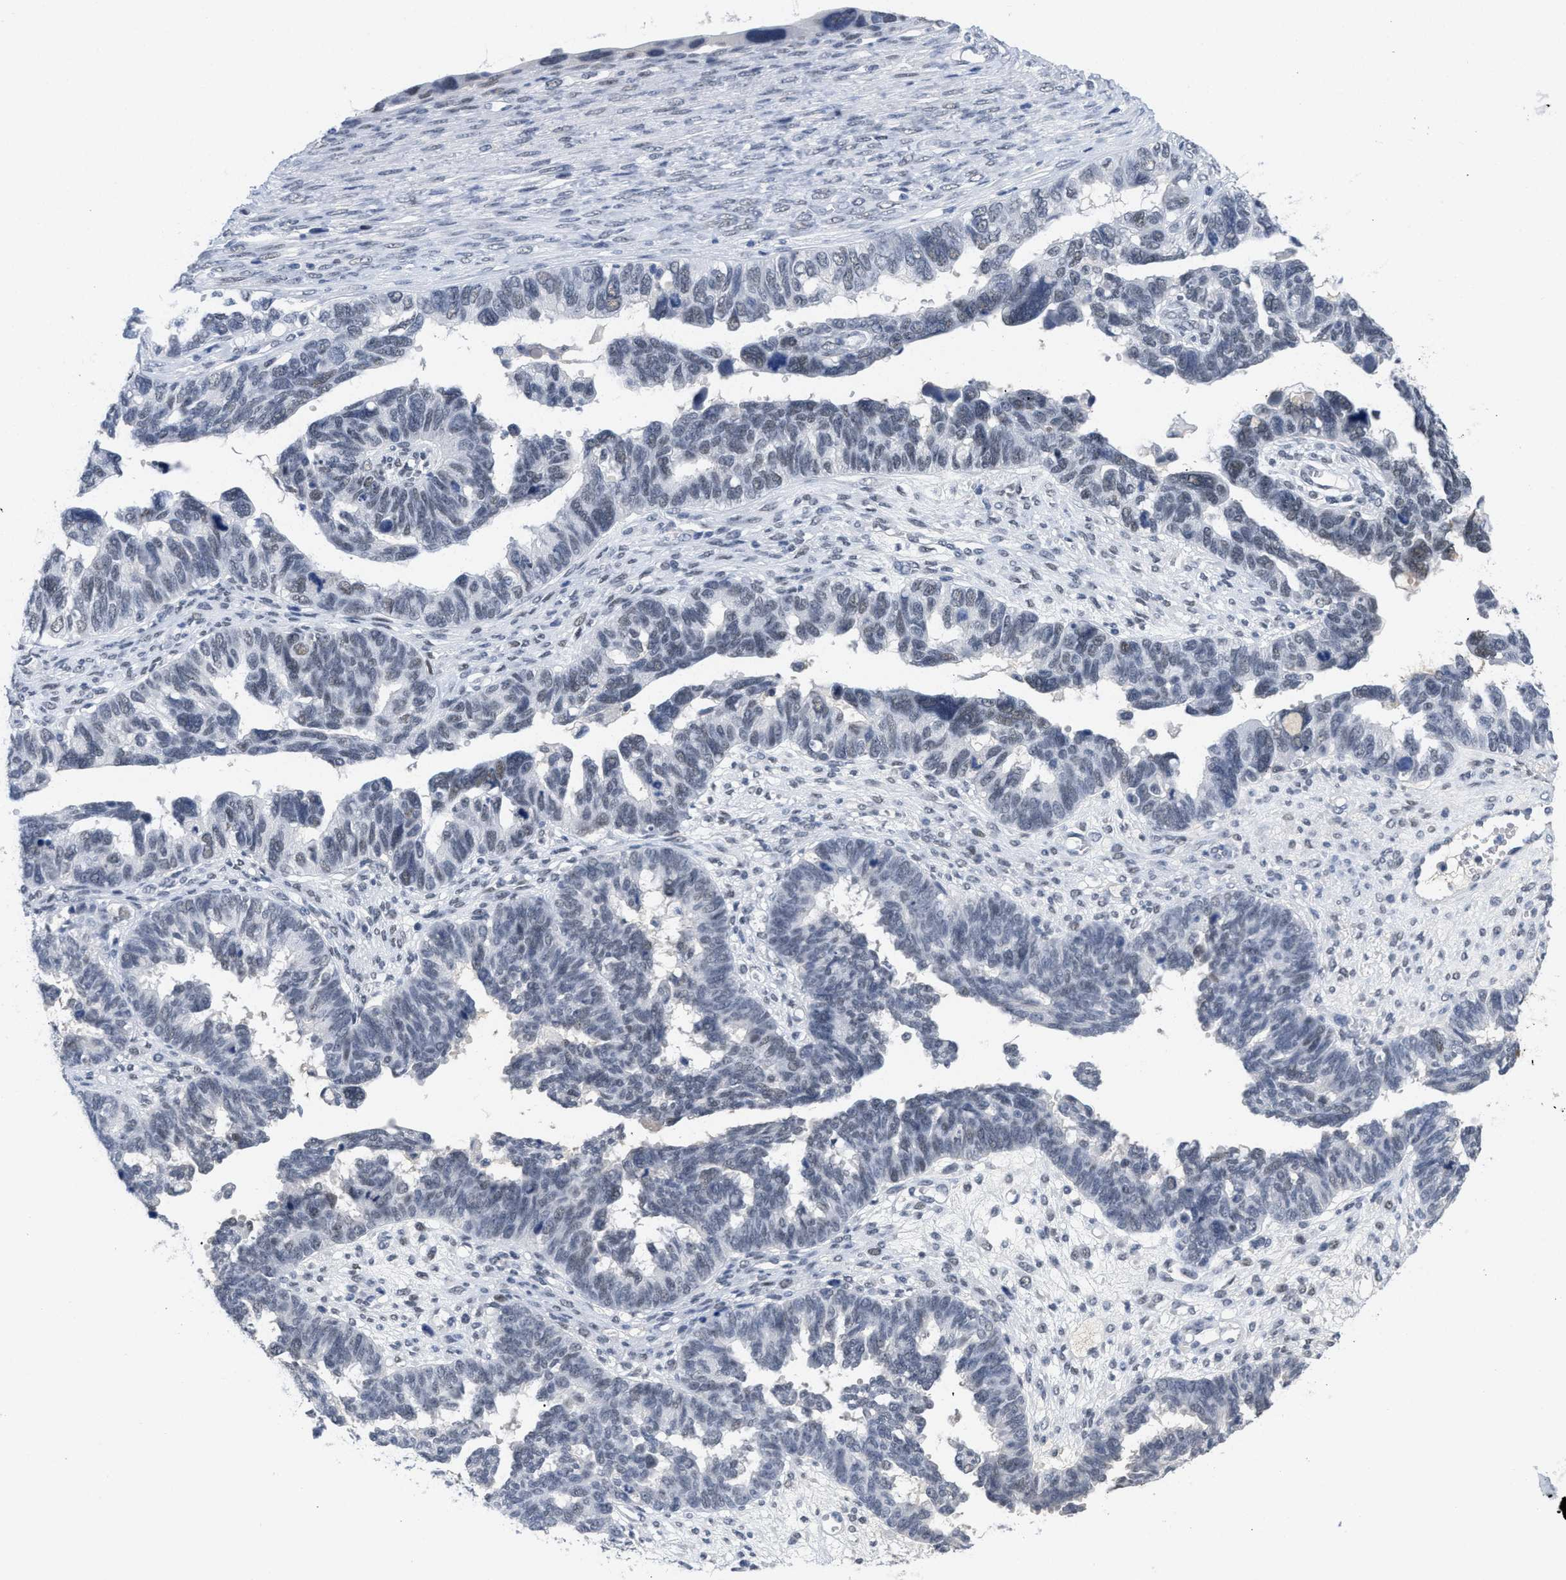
{"staining": {"intensity": "negative", "quantity": "none", "location": "none"}, "tissue": "ovarian cancer", "cell_type": "Tumor cells", "image_type": "cancer", "snomed": [{"axis": "morphology", "description": "Cystadenocarcinoma, serous, NOS"}, {"axis": "topography", "description": "Ovary"}], "caption": "Tumor cells are negative for brown protein staining in ovarian serous cystadenocarcinoma.", "gene": "GGNBP2", "patient": {"sex": "female", "age": 79}}